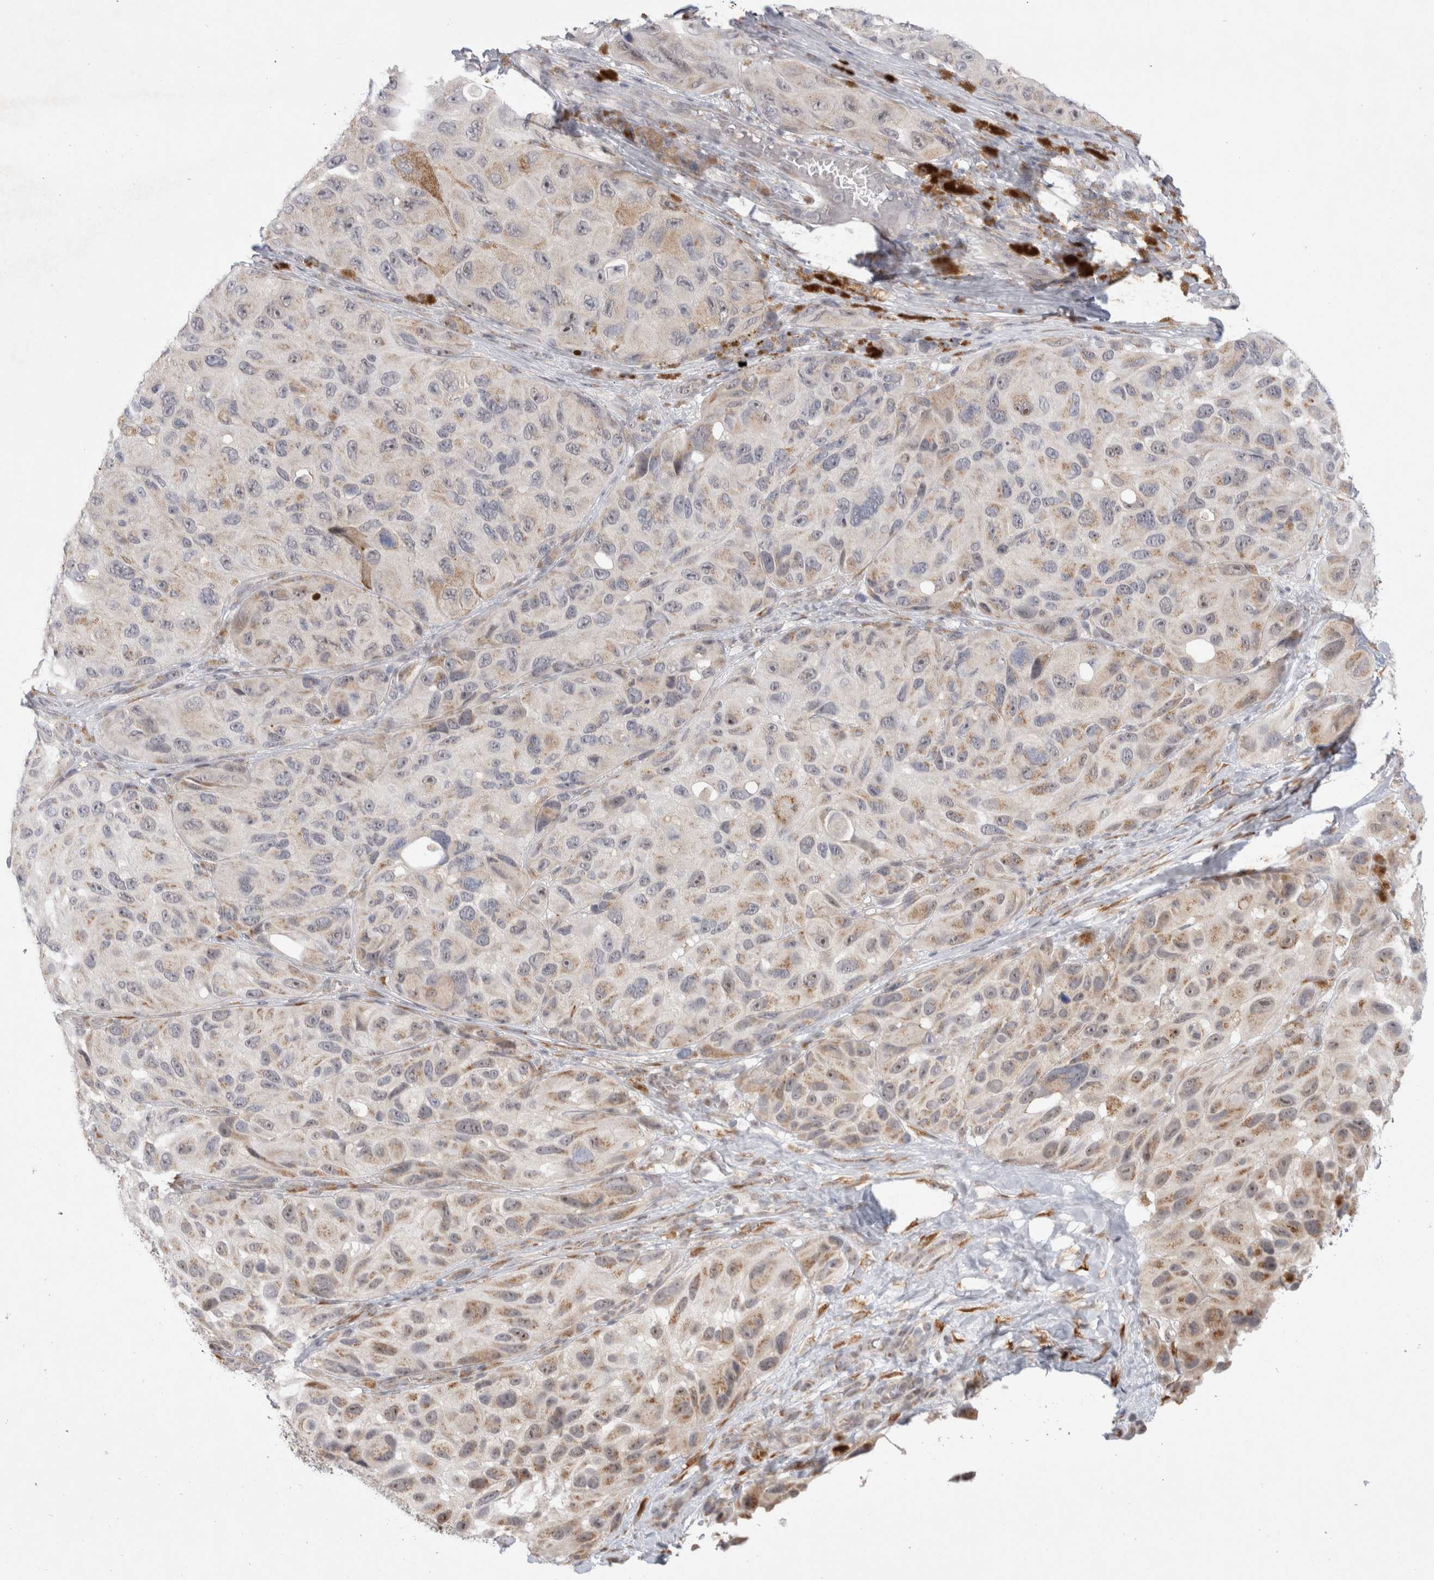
{"staining": {"intensity": "weak", "quantity": "<25%", "location": "cytoplasmic/membranous"}, "tissue": "melanoma", "cell_type": "Tumor cells", "image_type": "cancer", "snomed": [{"axis": "morphology", "description": "Malignant melanoma, NOS"}, {"axis": "topography", "description": "Skin"}], "caption": "Immunohistochemical staining of human malignant melanoma demonstrates no significant positivity in tumor cells.", "gene": "TRMT1L", "patient": {"sex": "female", "age": 73}}